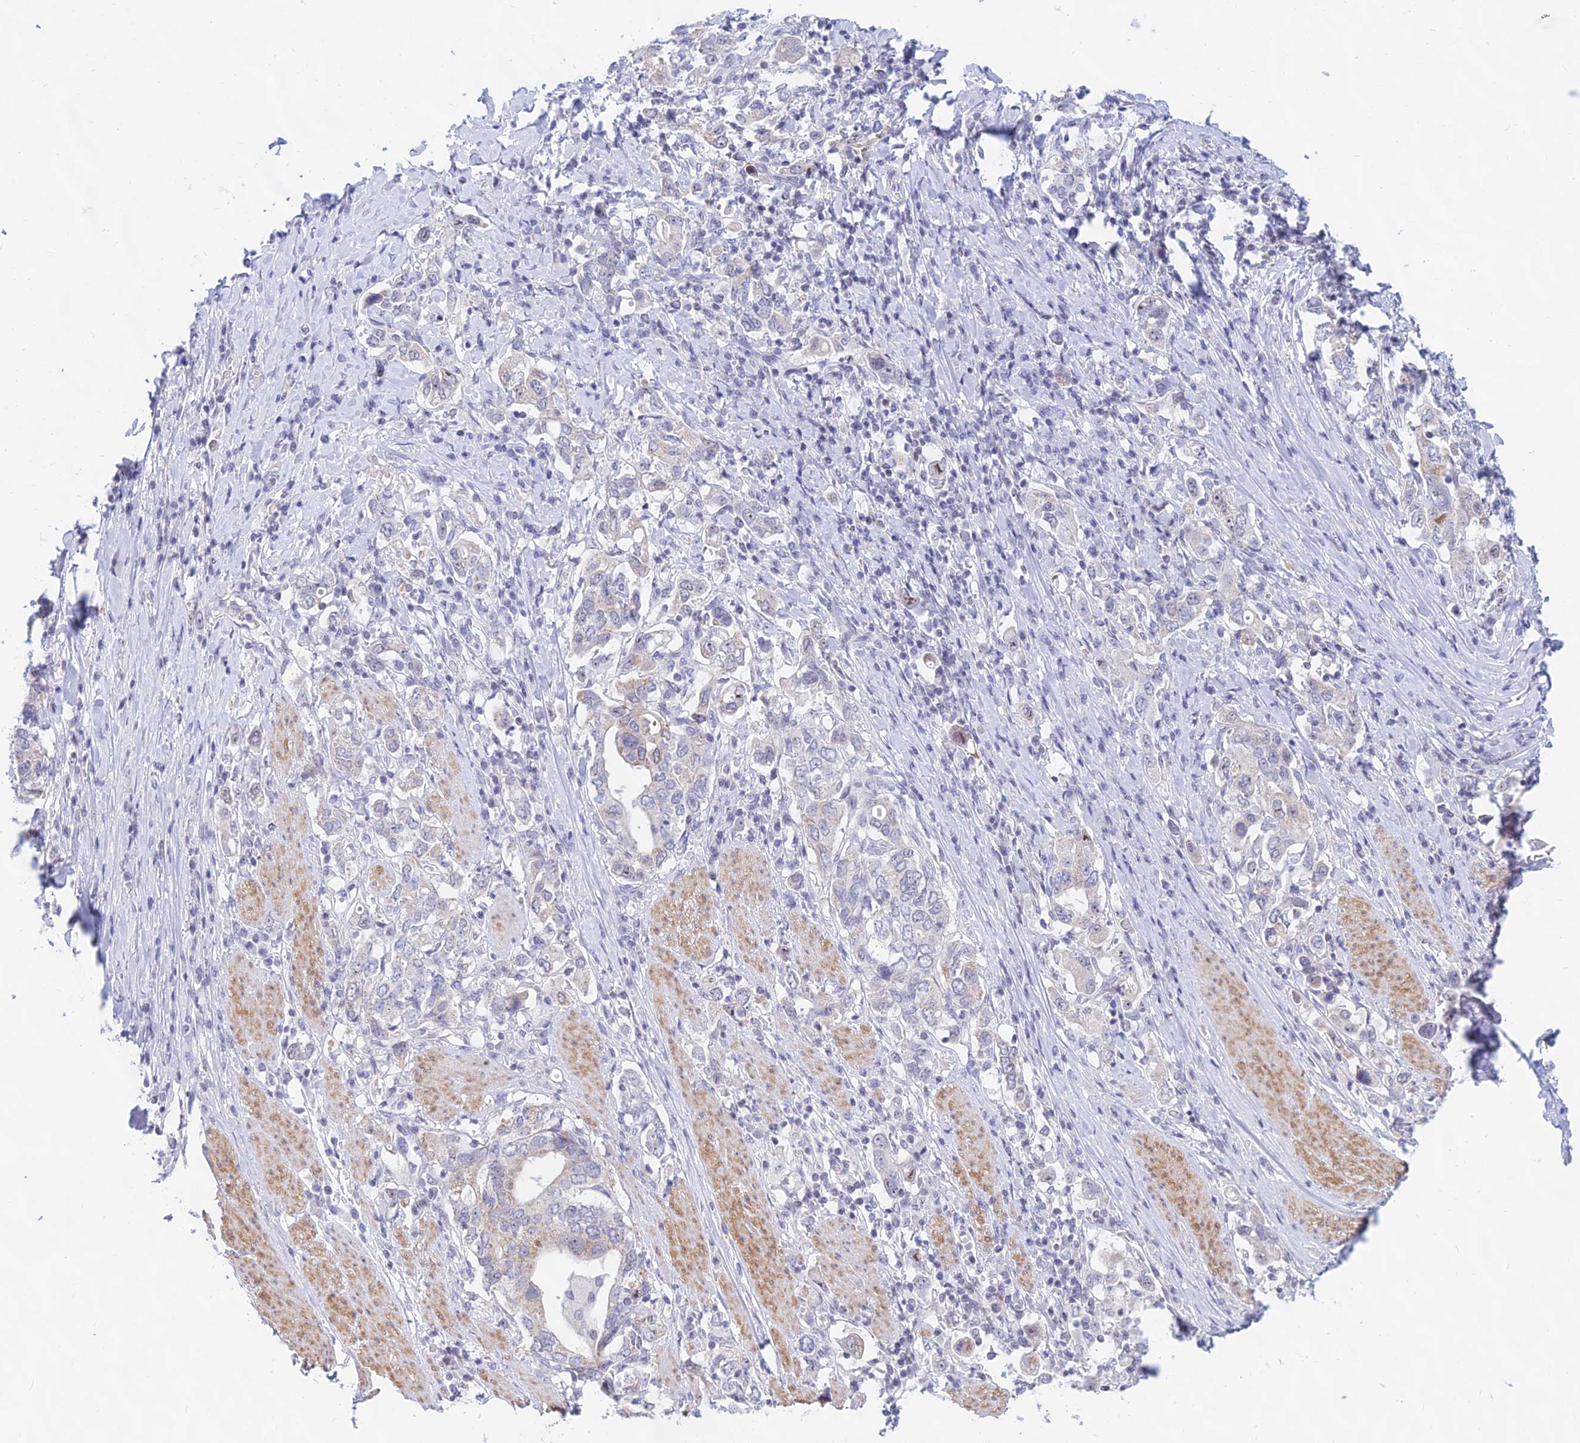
{"staining": {"intensity": "weak", "quantity": "<25%", "location": "cytoplasmic/membranous"}, "tissue": "stomach cancer", "cell_type": "Tumor cells", "image_type": "cancer", "snomed": [{"axis": "morphology", "description": "Adenocarcinoma, NOS"}, {"axis": "topography", "description": "Stomach, upper"}, {"axis": "topography", "description": "Stomach"}], "caption": "DAB (3,3'-diaminobenzidine) immunohistochemical staining of stomach cancer reveals no significant staining in tumor cells.", "gene": "KRR1", "patient": {"sex": "male", "age": 62}}